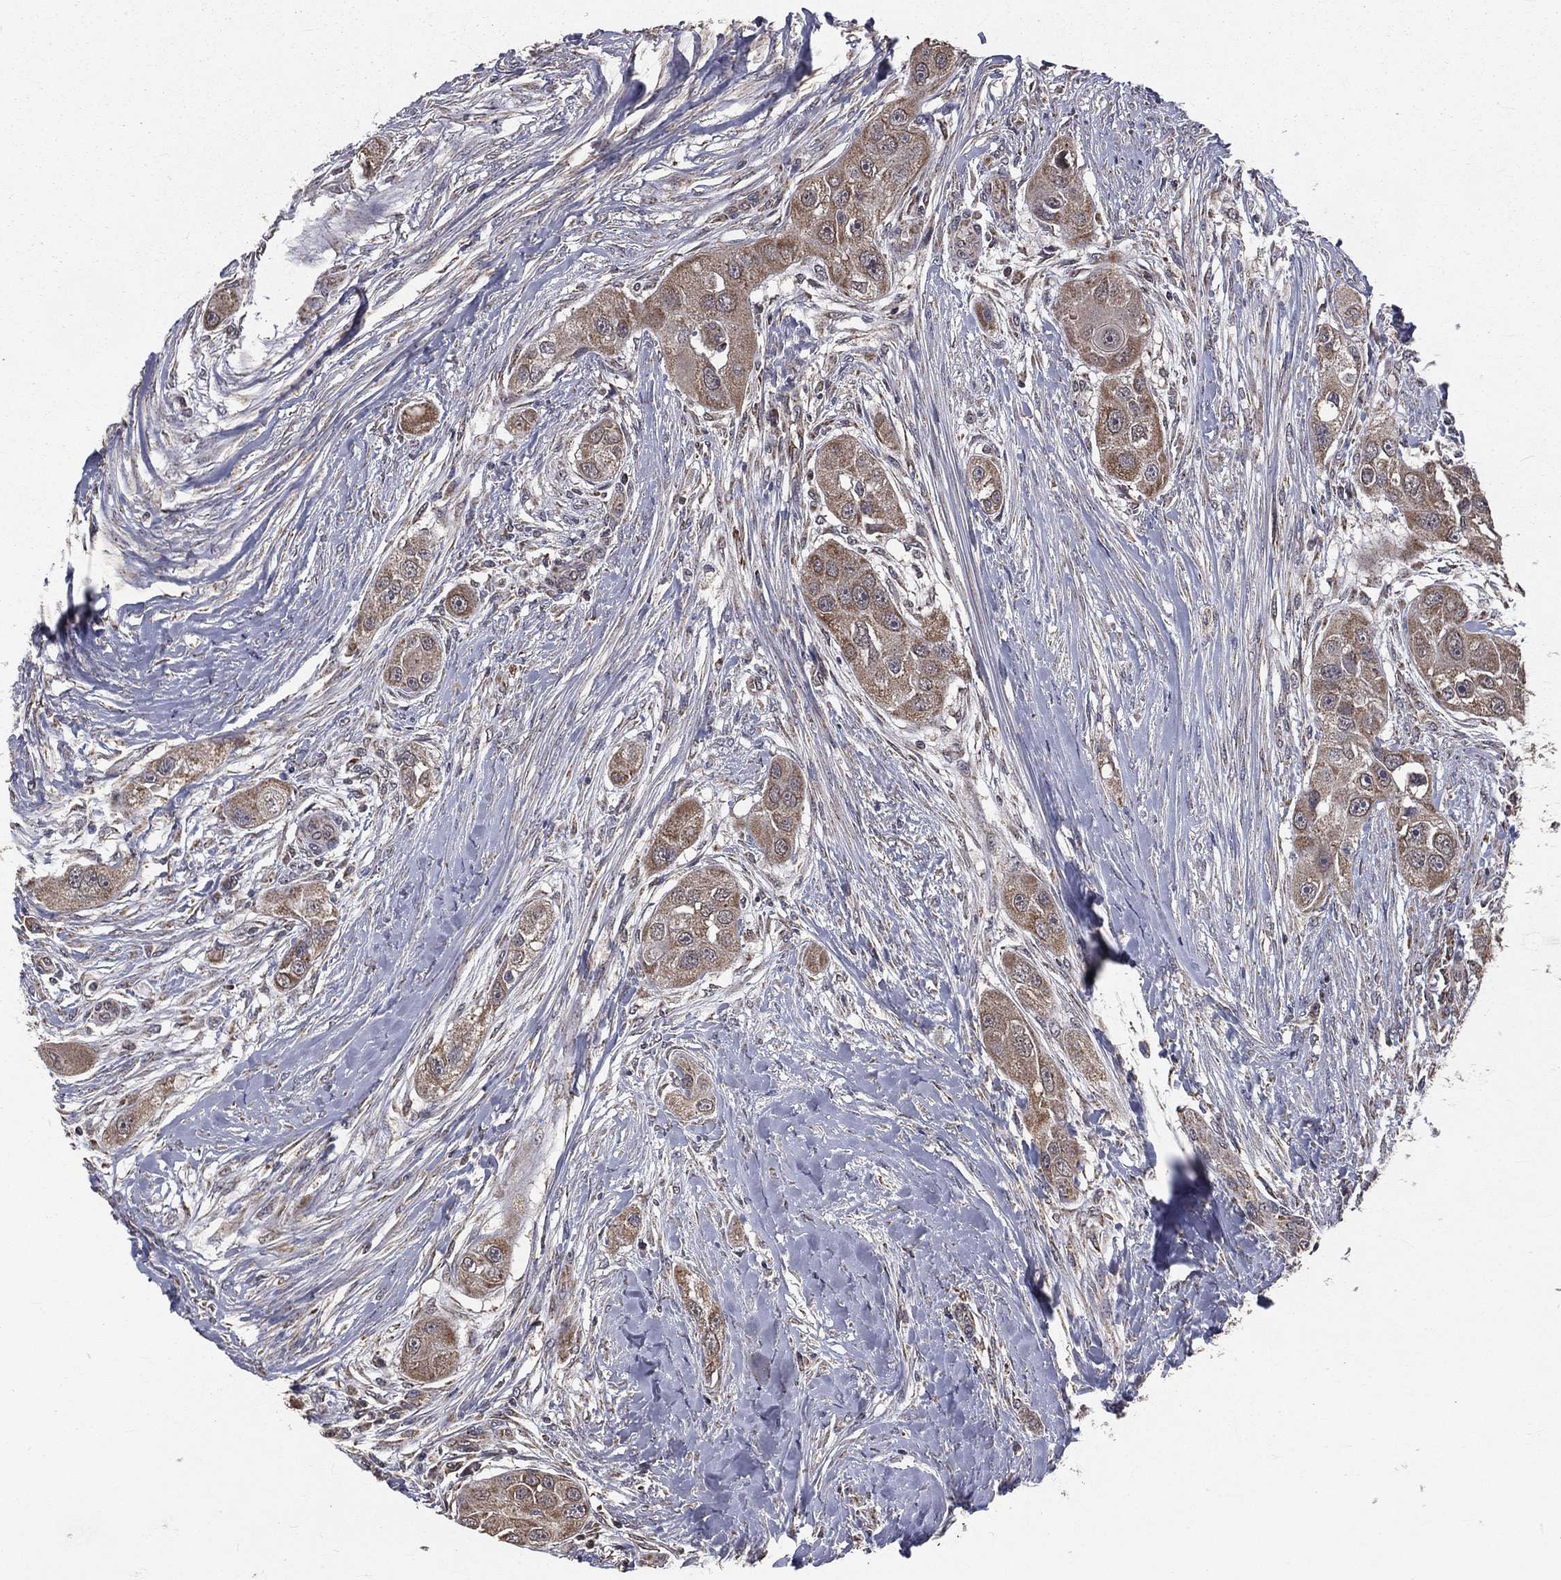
{"staining": {"intensity": "weak", "quantity": ">75%", "location": "cytoplasmic/membranous"}, "tissue": "head and neck cancer", "cell_type": "Tumor cells", "image_type": "cancer", "snomed": [{"axis": "morphology", "description": "Normal tissue, NOS"}, {"axis": "morphology", "description": "Squamous cell carcinoma, NOS"}, {"axis": "topography", "description": "Skeletal muscle"}, {"axis": "topography", "description": "Head-Neck"}], "caption": "There is low levels of weak cytoplasmic/membranous positivity in tumor cells of head and neck squamous cell carcinoma, as demonstrated by immunohistochemical staining (brown color).", "gene": "MRPL46", "patient": {"sex": "male", "age": 51}}